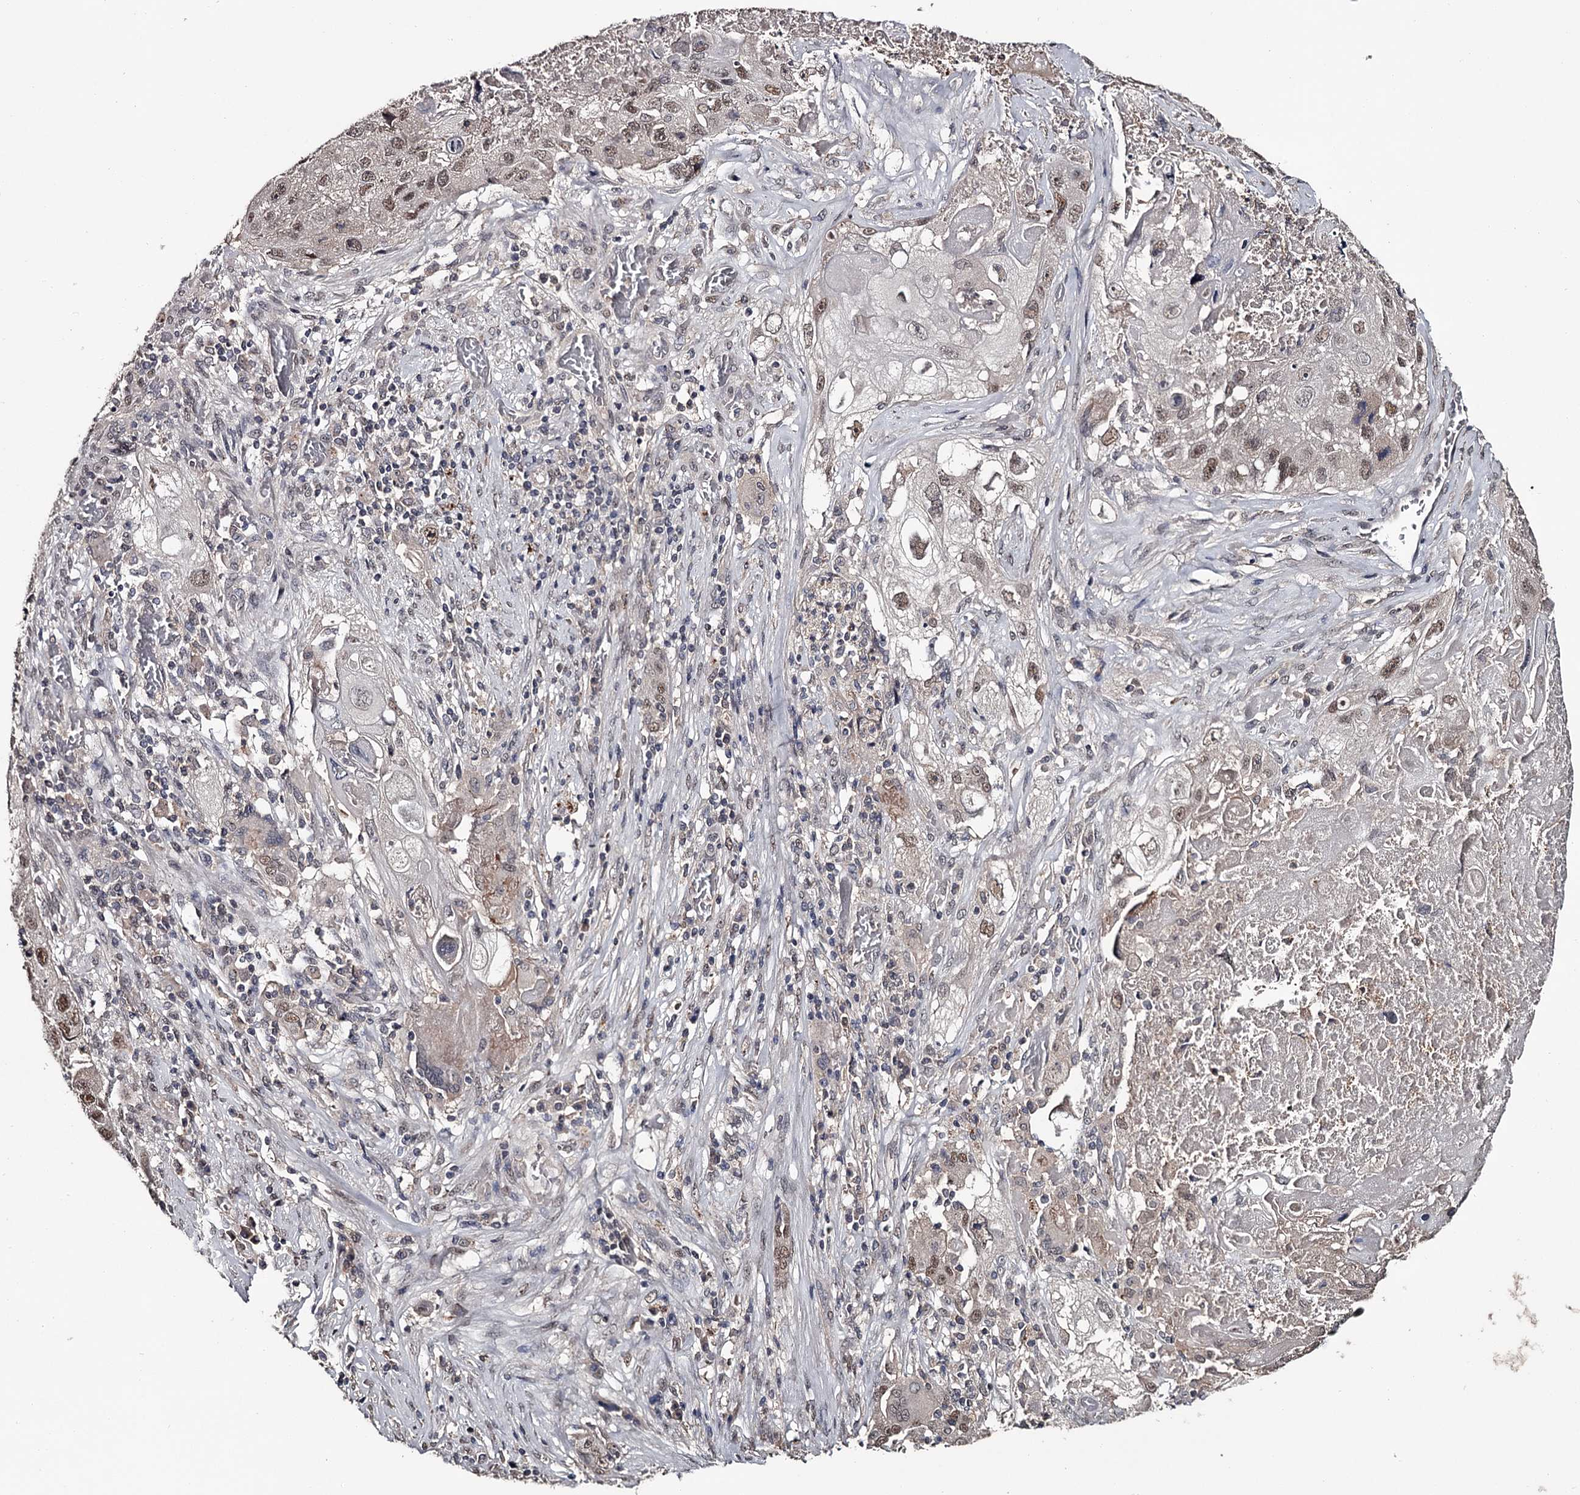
{"staining": {"intensity": "moderate", "quantity": ">75%", "location": "nuclear"}, "tissue": "lung cancer", "cell_type": "Tumor cells", "image_type": "cancer", "snomed": [{"axis": "morphology", "description": "Squamous cell carcinoma, NOS"}, {"axis": "topography", "description": "Lung"}], "caption": "This histopathology image reveals immunohistochemistry staining of human lung cancer, with medium moderate nuclear expression in approximately >75% of tumor cells.", "gene": "PRPF40B", "patient": {"sex": "male", "age": 61}}